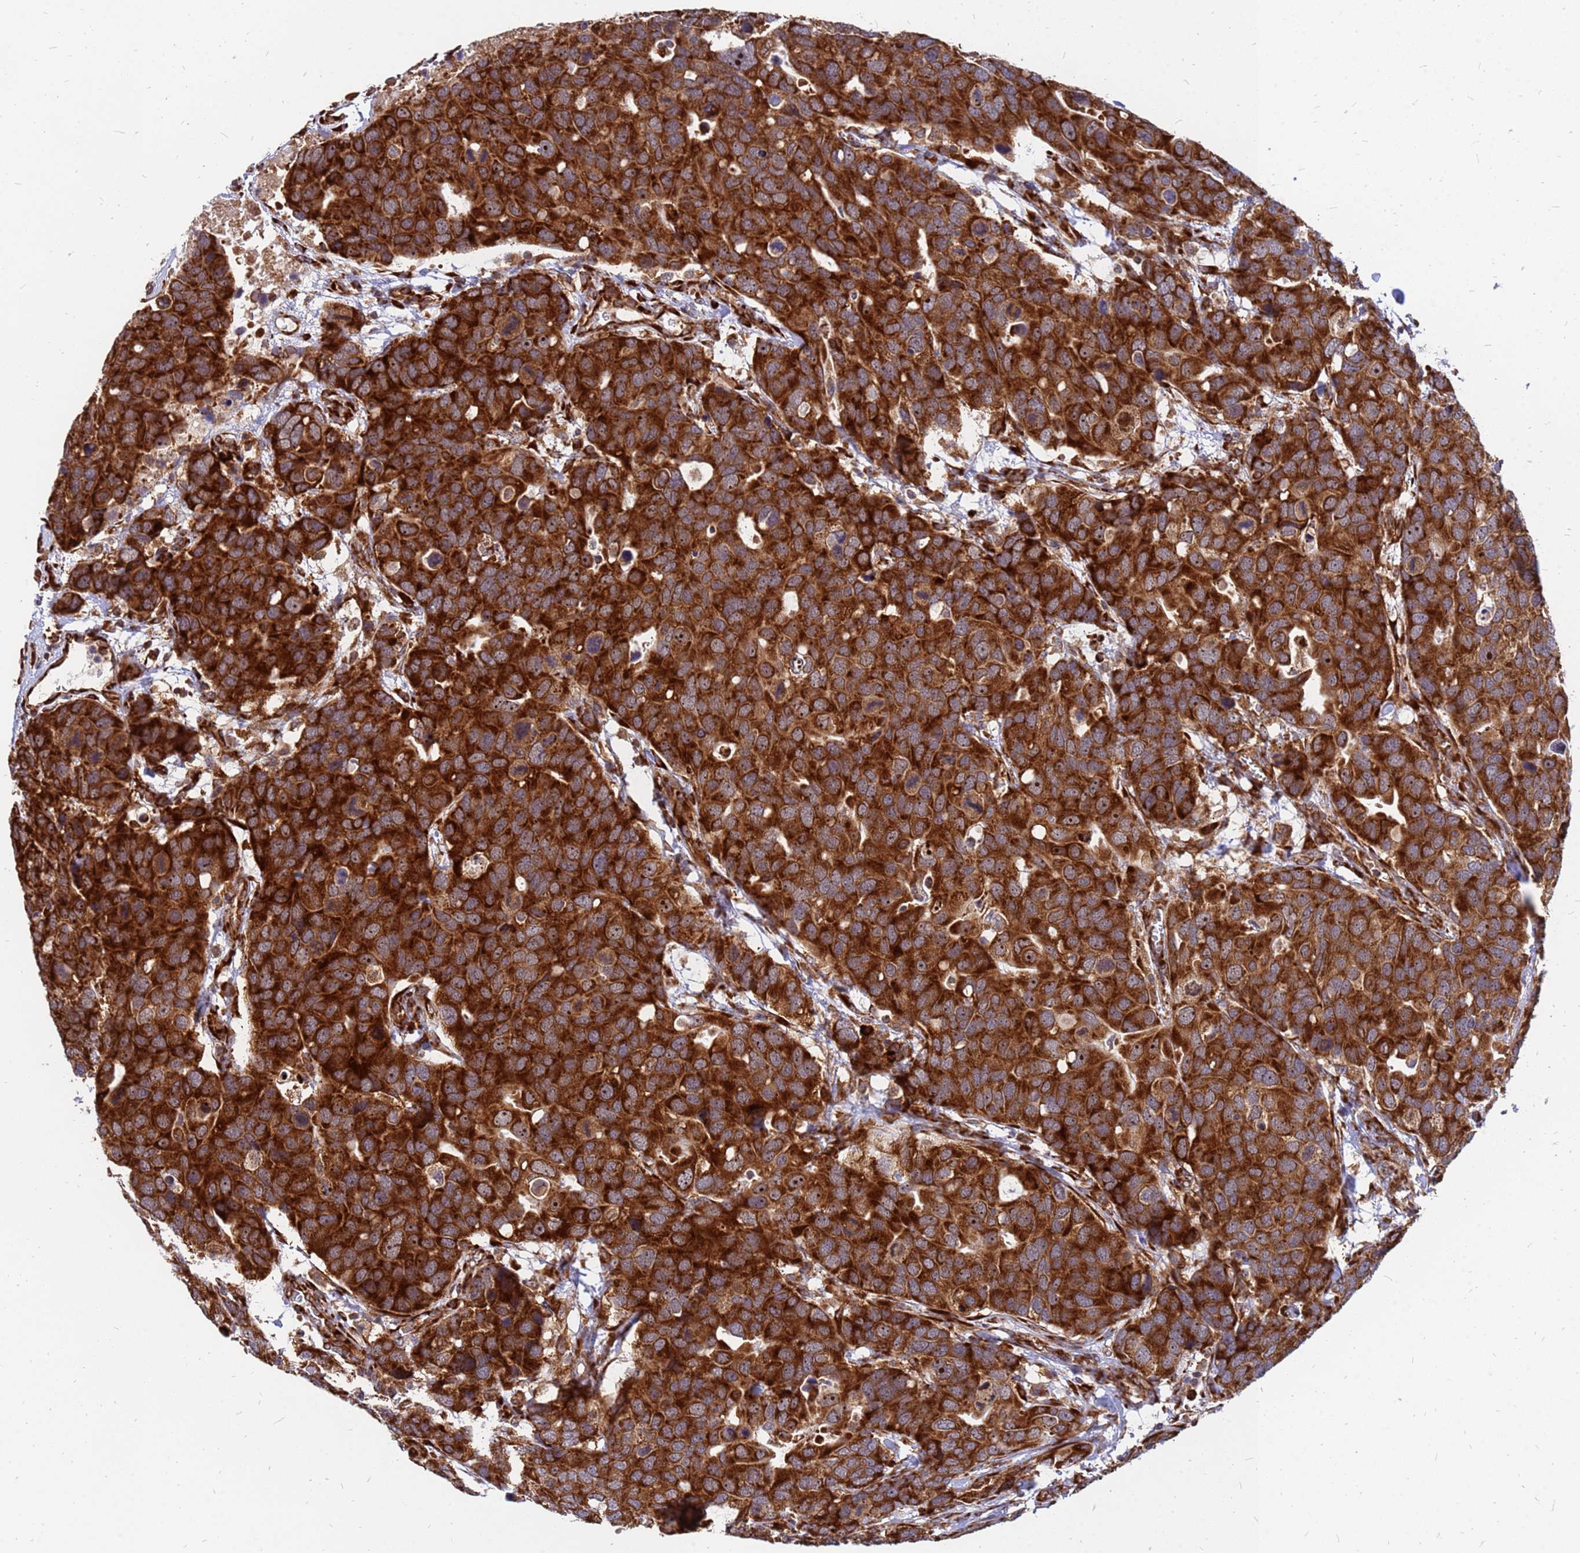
{"staining": {"intensity": "strong", "quantity": ">75%", "location": "cytoplasmic/membranous,nuclear"}, "tissue": "breast cancer", "cell_type": "Tumor cells", "image_type": "cancer", "snomed": [{"axis": "morphology", "description": "Duct carcinoma"}, {"axis": "topography", "description": "Breast"}], "caption": "Immunohistochemistry histopathology image of human breast cancer stained for a protein (brown), which exhibits high levels of strong cytoplasmic/membranous and nuclear positivity in about >75% of tumor cells.", "gene": "RPL8", "patient": {"sex": "female", "age": 83}}